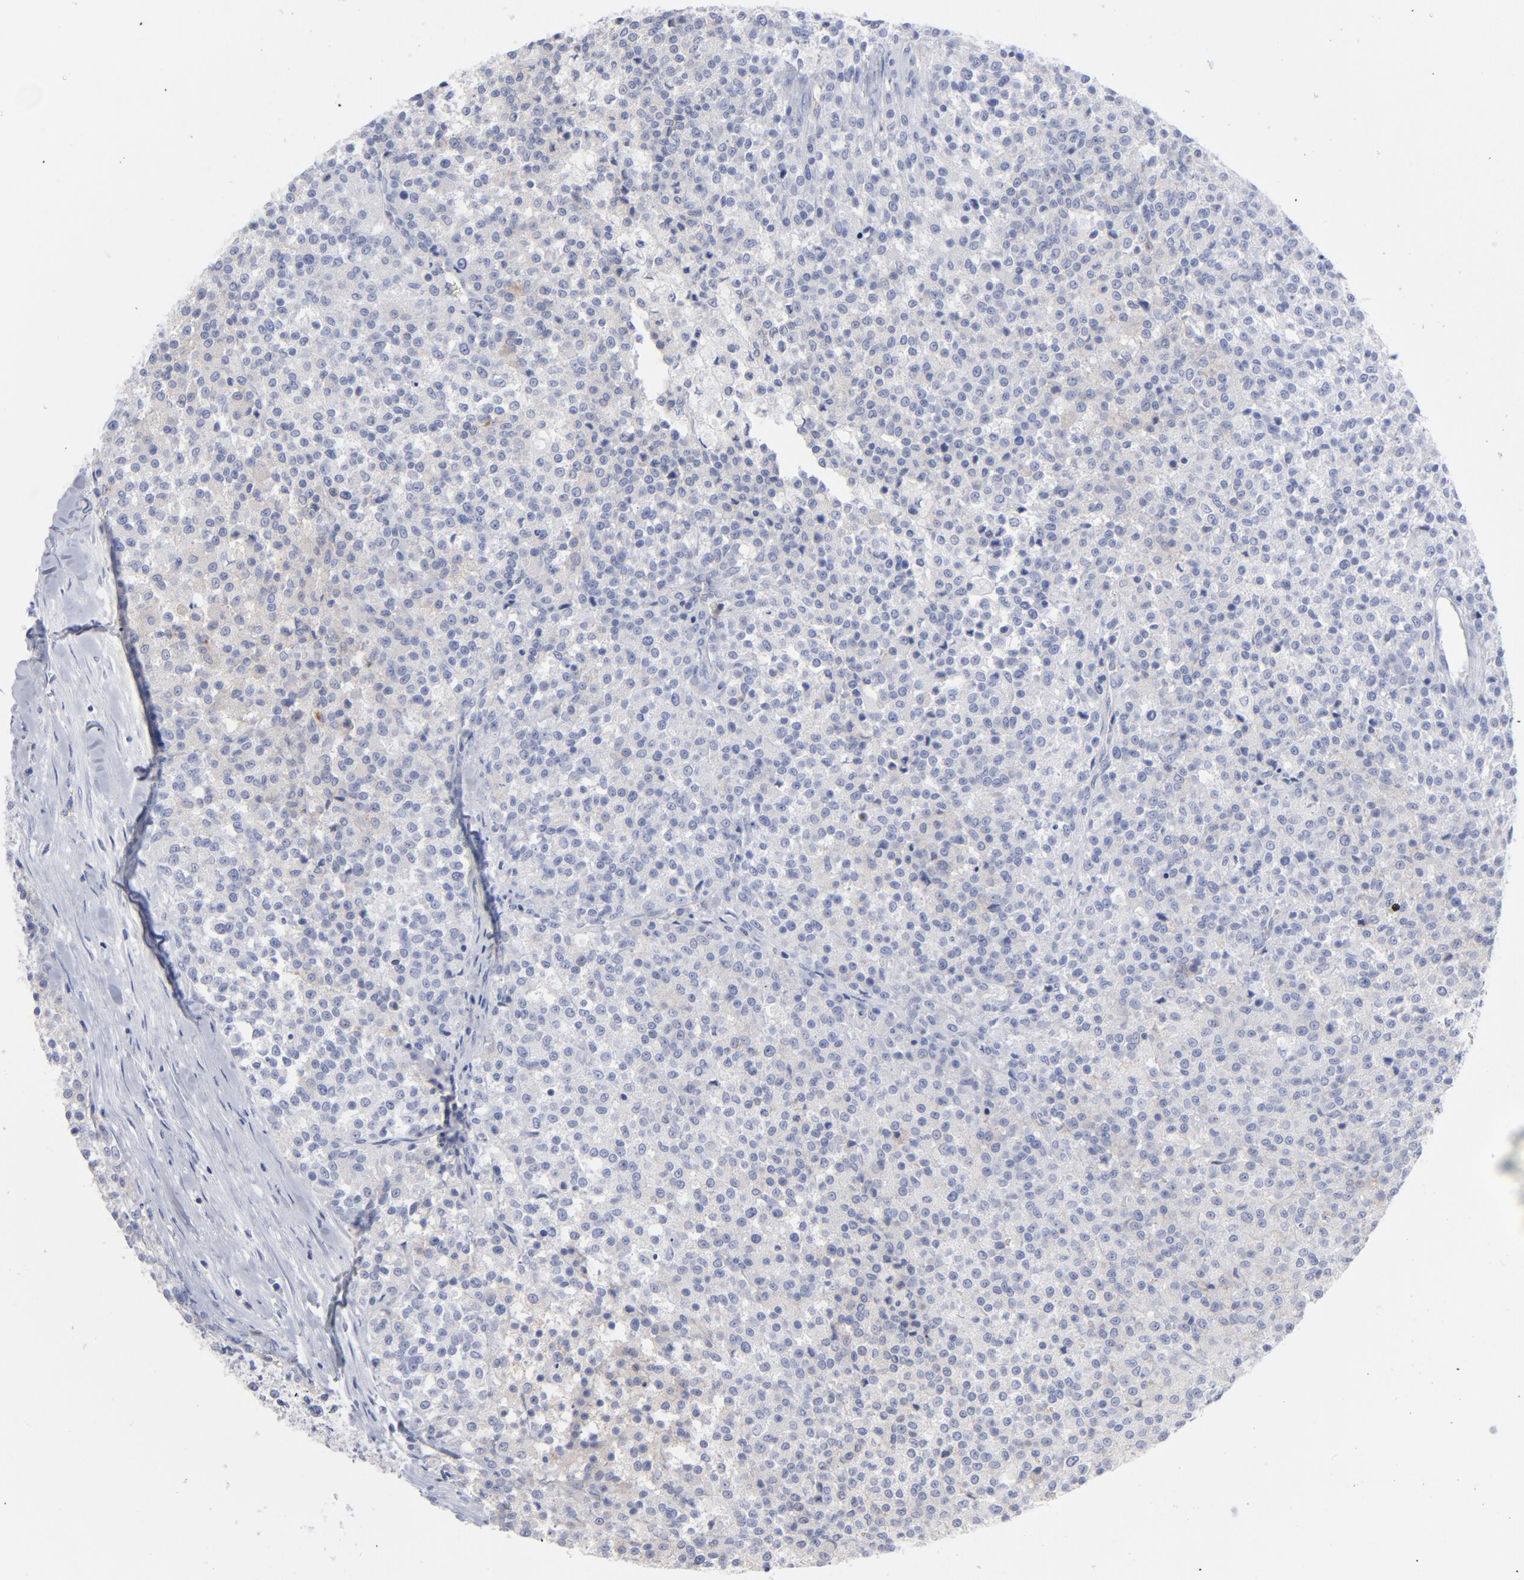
{"staining": {"intensity": "negative", "quantity": "none", "location": "none"}, "tissue": "testis cancer", "cell_type": "Tumor cells", "image_type": "cancer", "snomed": [{"axis": "morphology", "description": "Seminoma, NOS"}, {"axis": "topography", "description": "Testis"}], "caption": "Immunohistochemistry of testis seminoma shows no positivity in tumor cells.", "gene": "P2RY8", "patient": {"sex": "male", "age": 59}}